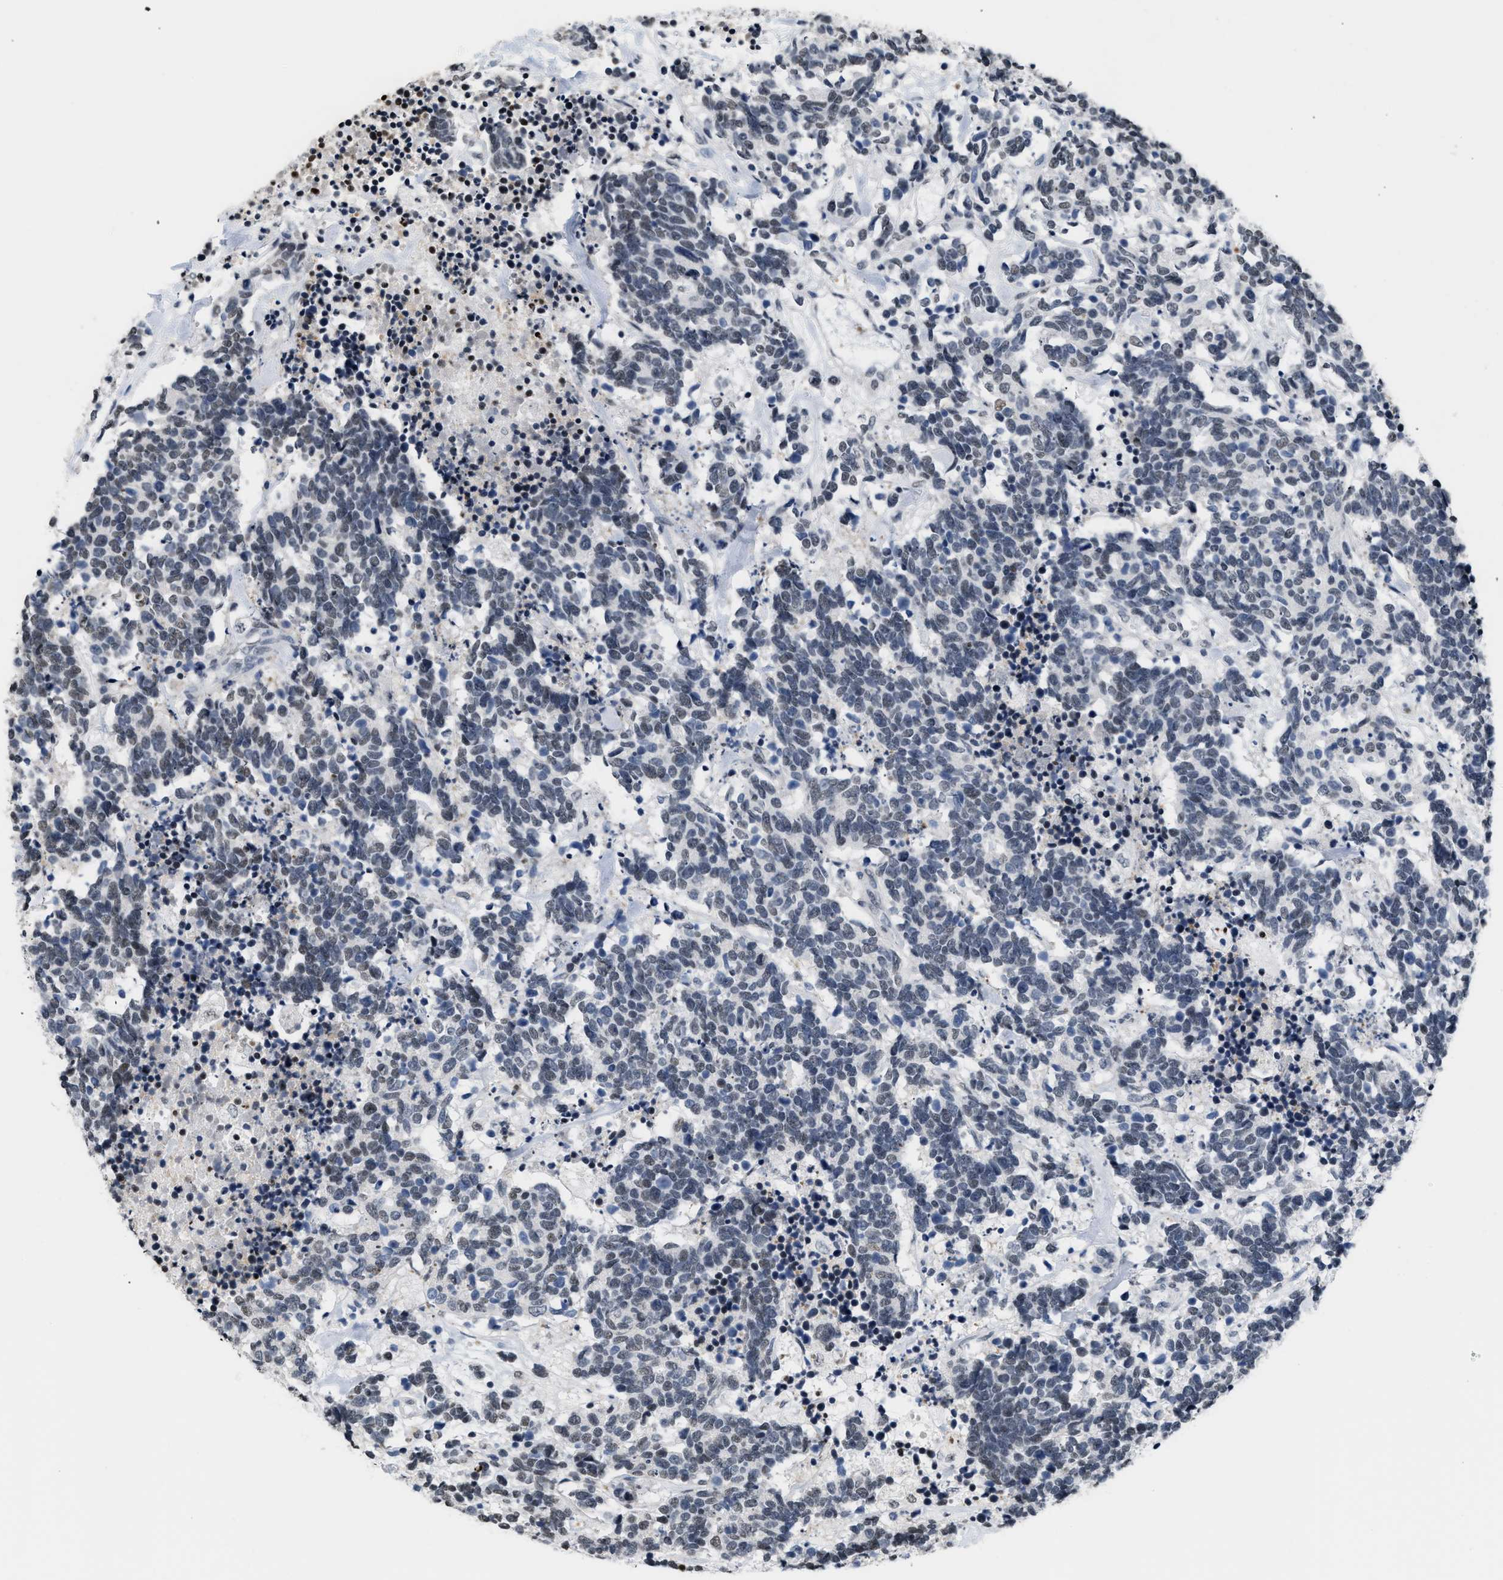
{"staining": {"intensity": "weak", "quantity": "<25%", "location": "nuclear"}, "tissue": "carcinoid", "cell_type": "Tumor cells", "image_type": "cancer", "snomed": [{"axis": "morphology", "description": "Carcinoma, NOS"}, {"axis": "morphology", "description": "Carcinoid, malignant, NOS"}, {"axis": "topography", "description": "Urinary bladder"}], "caption": "Photomicrograph shows no significant protein positivity in tumor cells of malignant carcinoid. (DAB (3,3'-diaminobenzidine) immunohistochemistry (IHC) visualized using brightfield microscopy, high magnification).", "gene": "RAF1", "patient": {"sex": "male", "age": 57}}